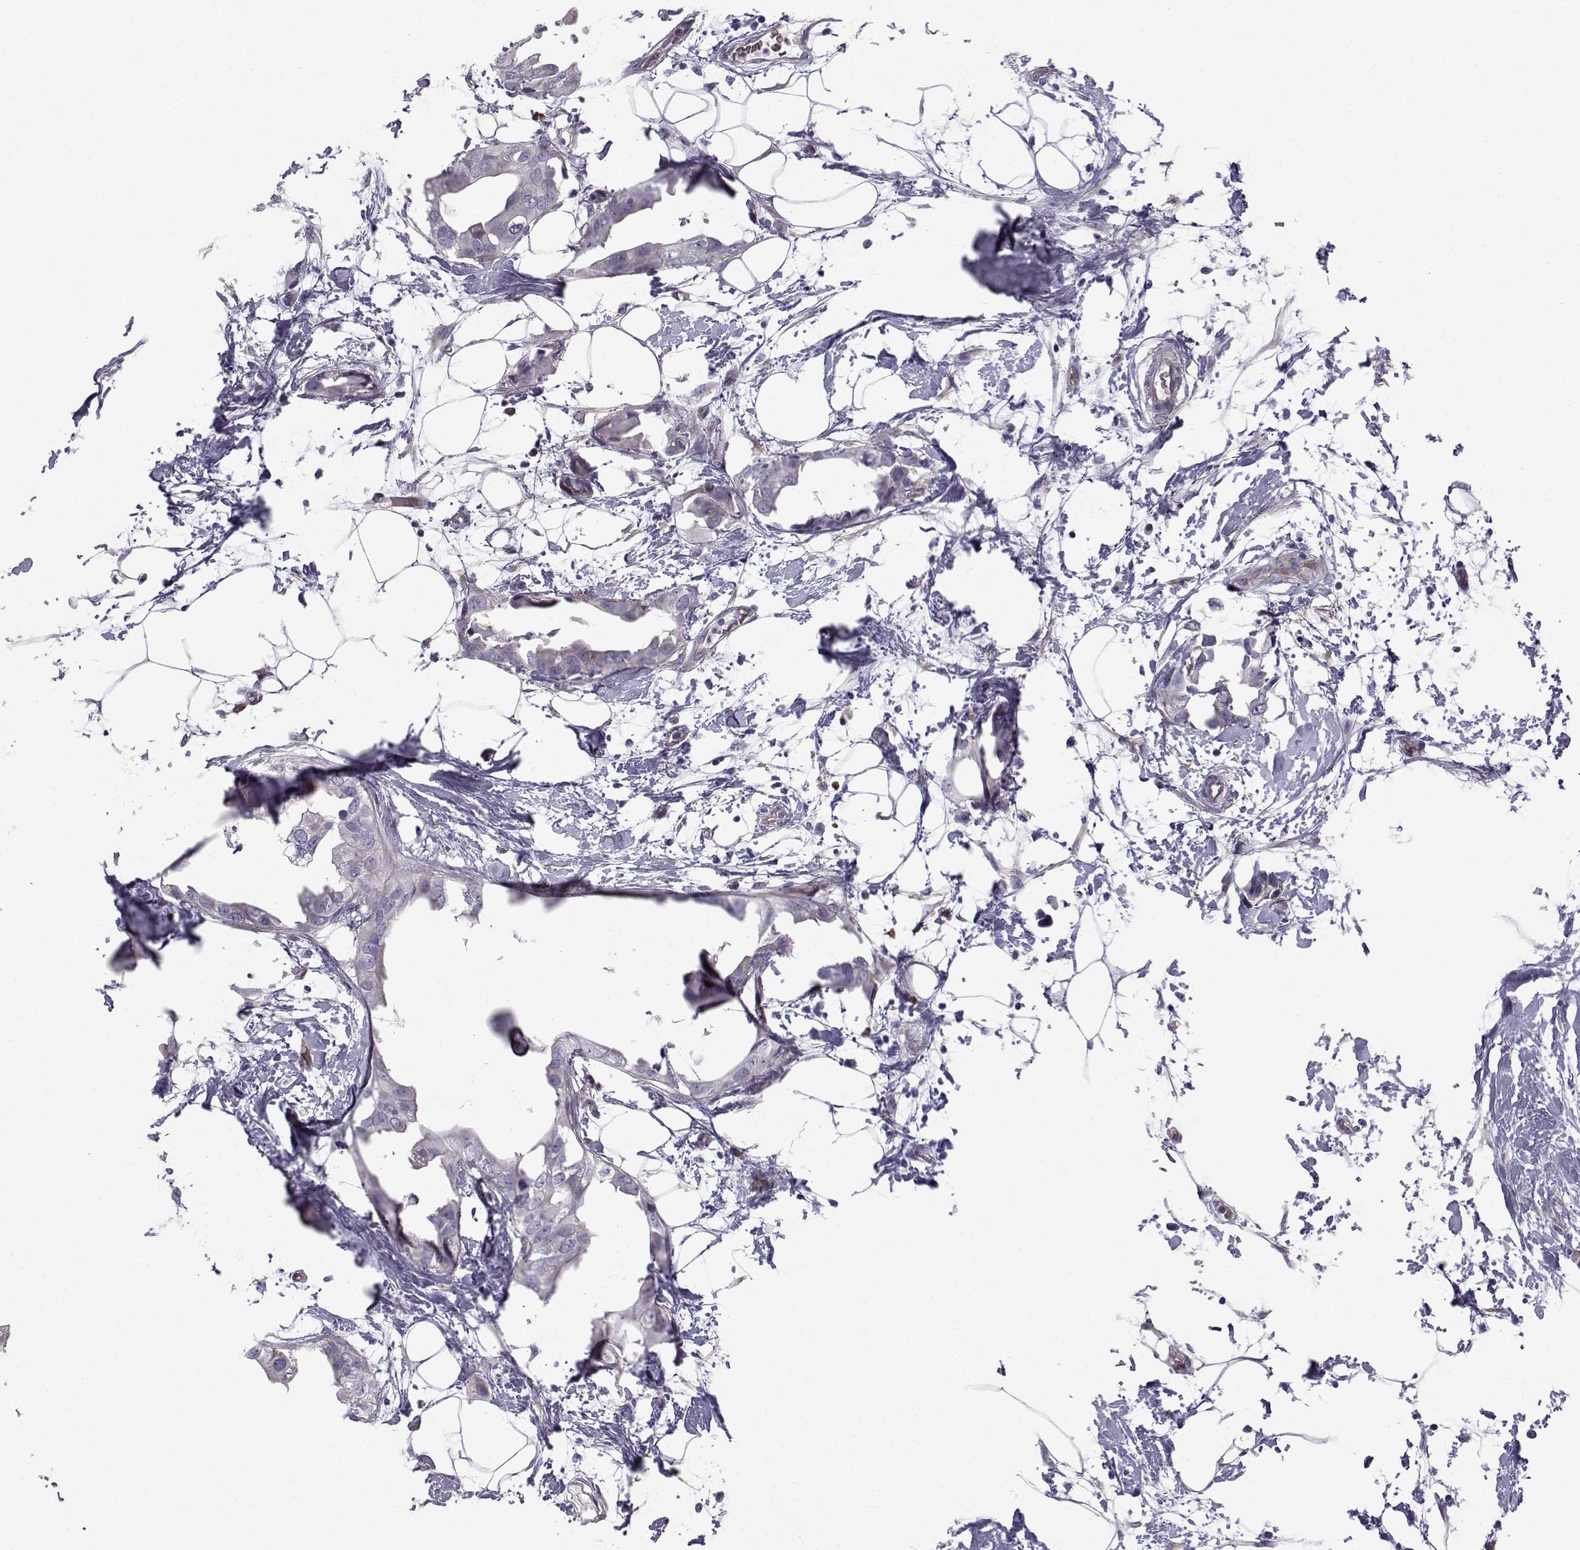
{"staining": {"intensity": "weak", "quantity": "<25%", "location": "cytoplasmic/membranous"}, "tissue": "breast cancer", "cell_type": "Tumor cells", "image_type": "cancer", "snomed": [{"axis": "morphology", "description": "Normal tissue, NOS"}, {"axis": "morphology", "description": "Duct carcinoma"}, {"axis": "topography", "description": "Breast"}], "caption": "Protein analysis of infiltrating ductal carcinoma (breast) exhibits no significant positivity in tumor cells.", "gene": "QPCT", "patient": {"sex": "female", "age": 40}}